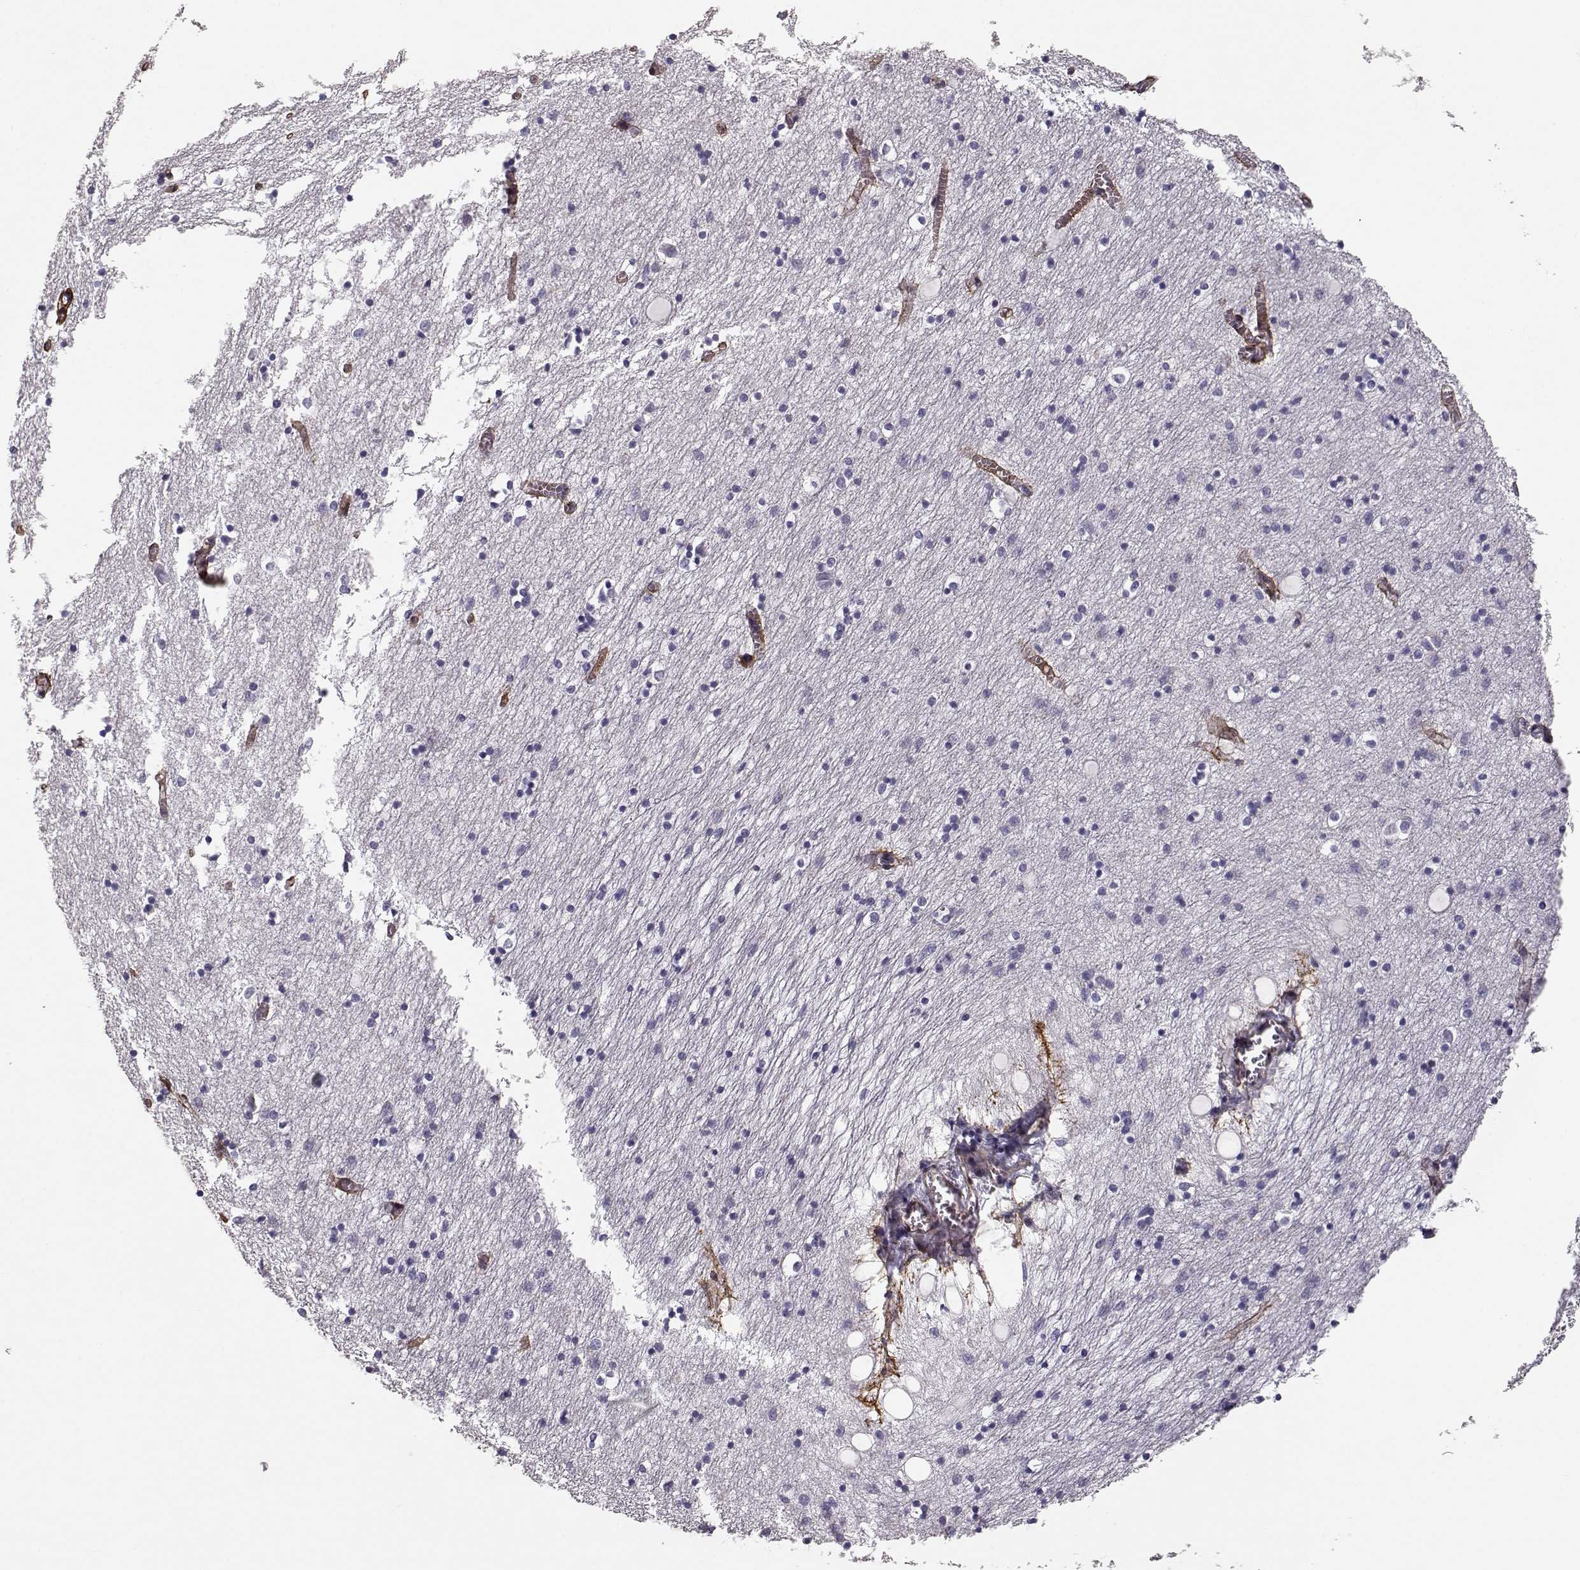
{"staining": {"intensity": "negative", "quantity": "none", "location": "none"}, "tissue": "hippocampus", "cell_type": "Glial cells", "image_type": "normal", "snomed": [{"axis": "morphology", "description": "Normal tissue, NOS"}, {"axis": "topography", "description": "Lateral ventricle wall"}, {"axis": "topography", "description": "Hippocampus"}], "caption": "The immunohistochemistry image has no significant expression in glial cells of hippocampus.", "gene": "LAMC1", "patient": {"sex": "female", "age": 63}}